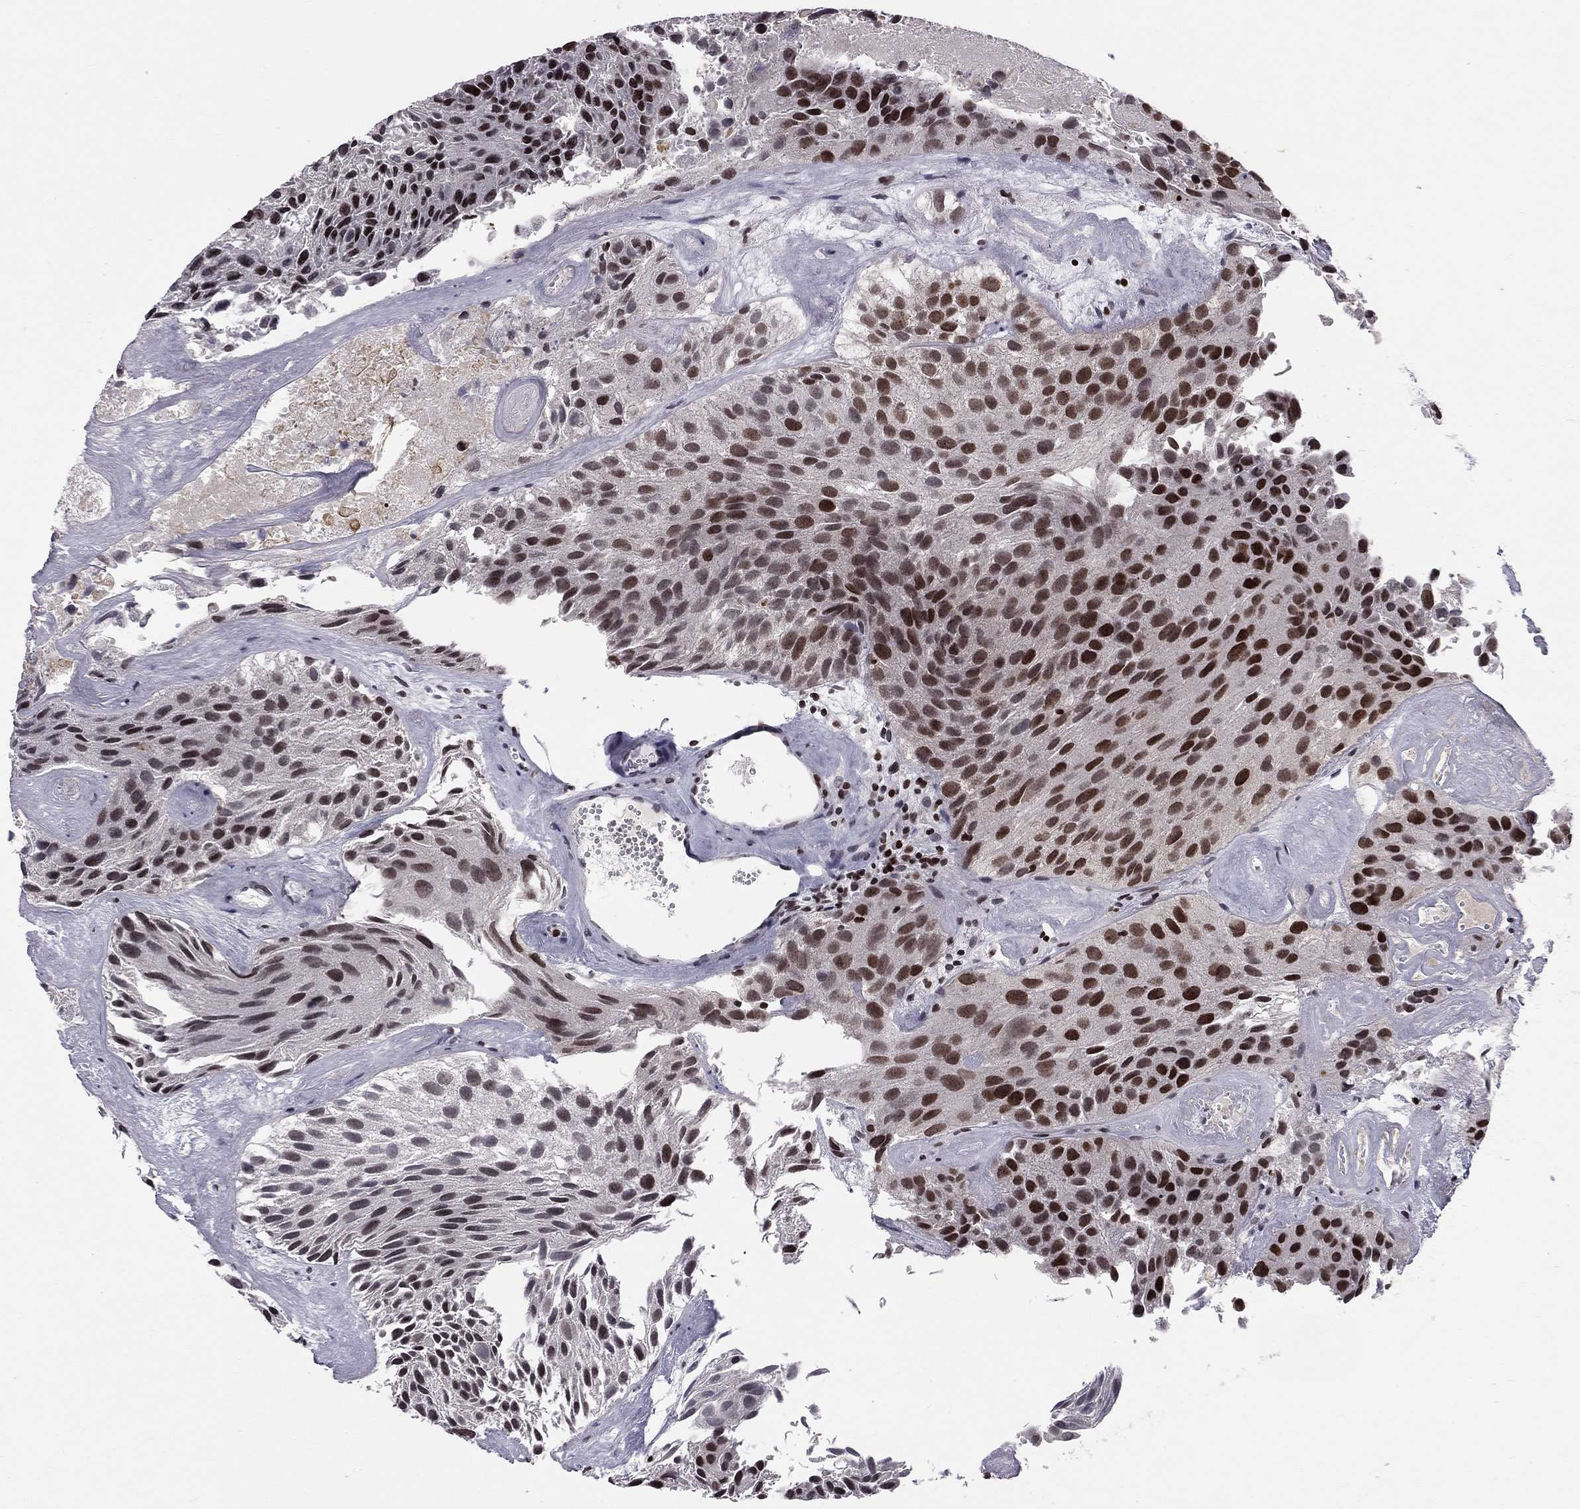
{"staining": {"intensity": "strong", "quantity": ">75%", "location": "nuclear"}, "tissue": "urothelial cancer", "cell_type": "Tumor cells", "image_type": "cancer", "snomed": [{"axis": "morphology", "description": "Urothelial carcinoma, Low grade"}, {"axis": "topography", "description": "Urinary bladder"}], "caption": "A photomicrograph showing strong nuclear staining in approximately >75% of tumor cells in low-grade urothelial carcinoma, as visualized by brown immunohistochemical staining.", "gene": "RNASEH2C", "patient": {"sex": "female", "age": 87}}